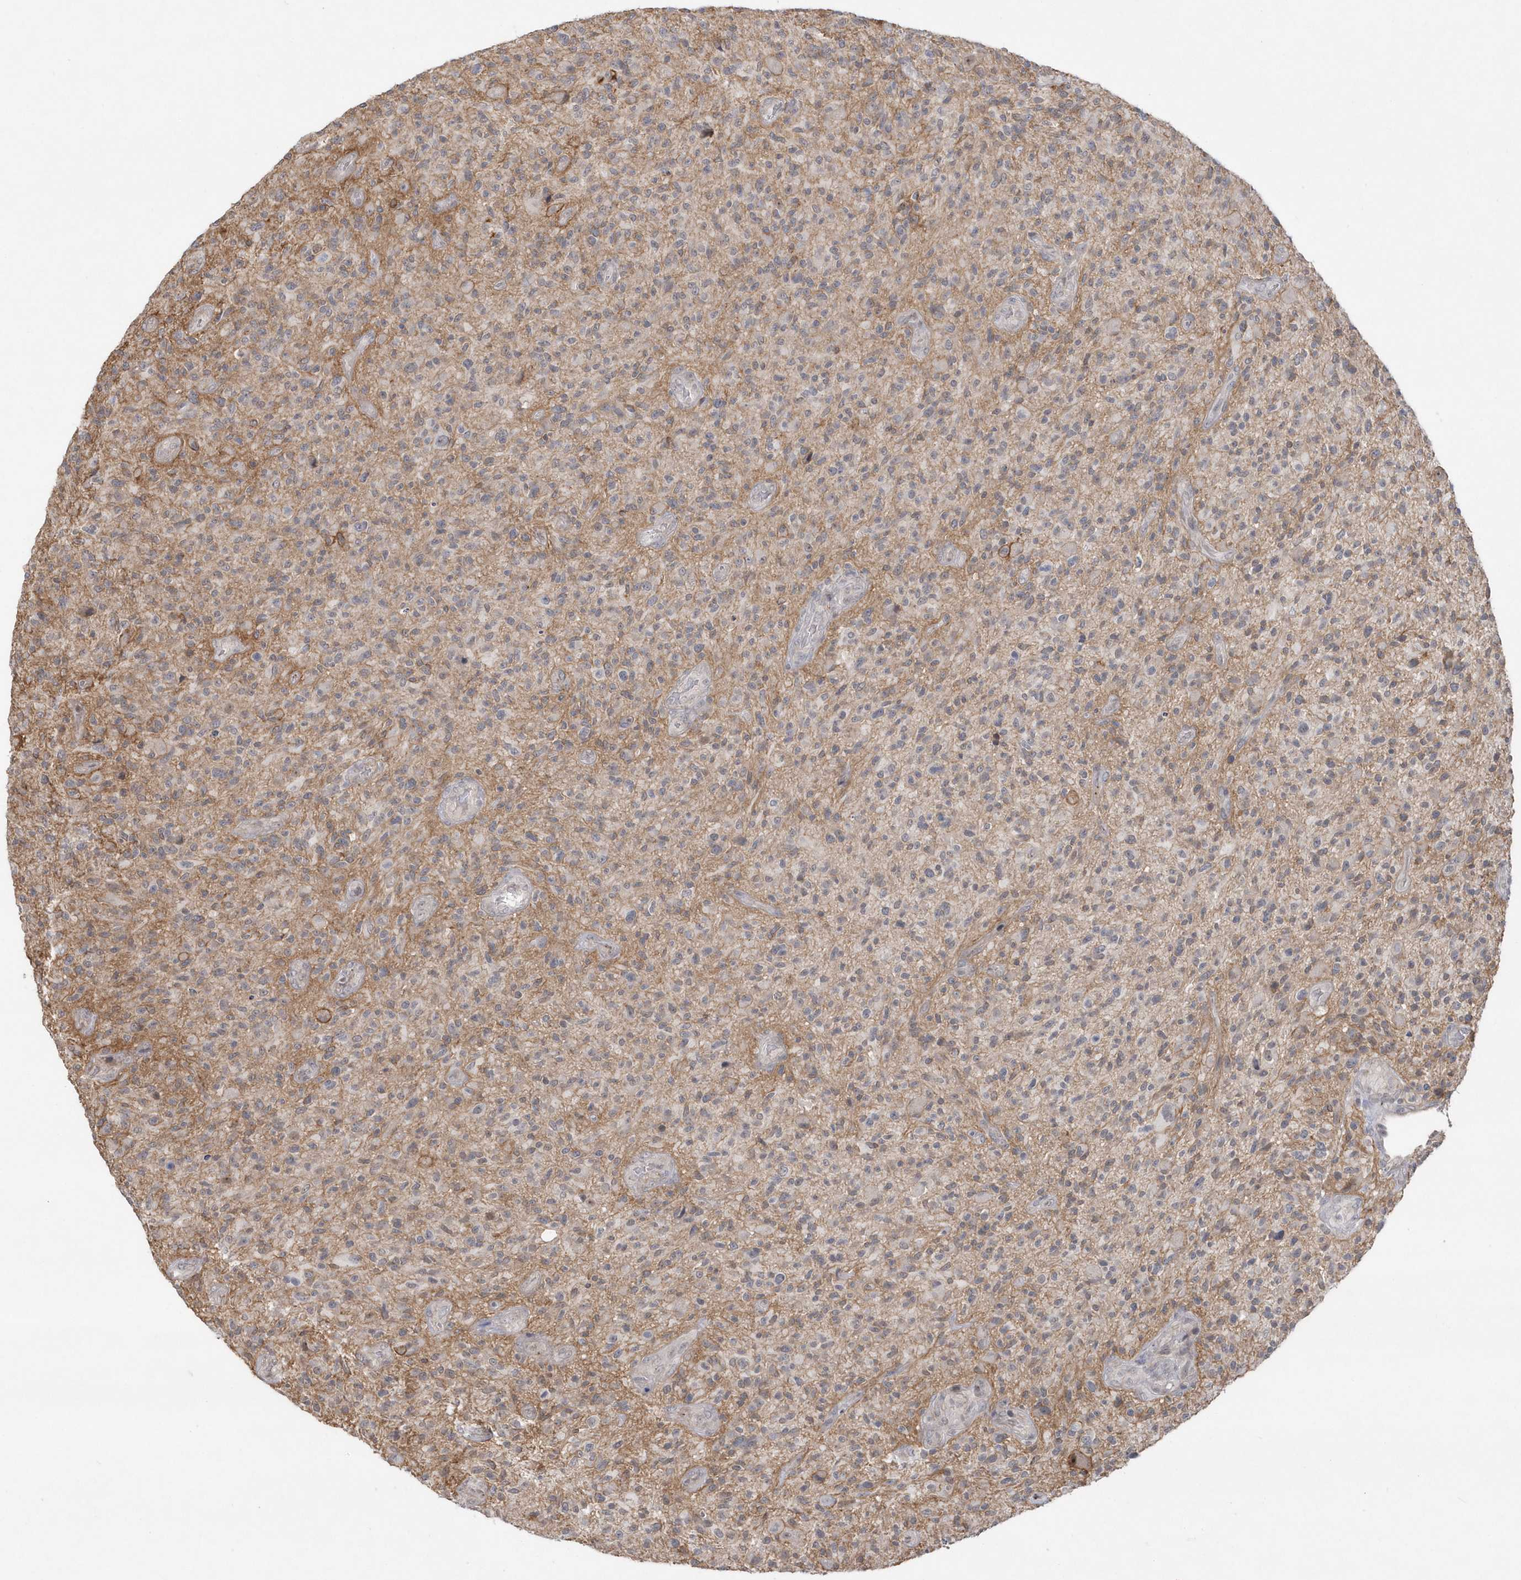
{"staining": {"intensity": "negative", "quantity": "none", "location": "none"}, "tissue": "glioma", "cell_type": "Tumor cells", "image_type": "cancer", "snomed": [{"axis": "morphology", "description": "Glioma, malignant, High grade"}, {"axis": "topography", "description": "Brain"}], "caption": "IHC histopathology image of malignant glioma (high-grade) stained for a protein (brown), which shows no staining in tumor cells.", "gene": "CRIP3", "patient": {"sex": "male", "age": 47}}